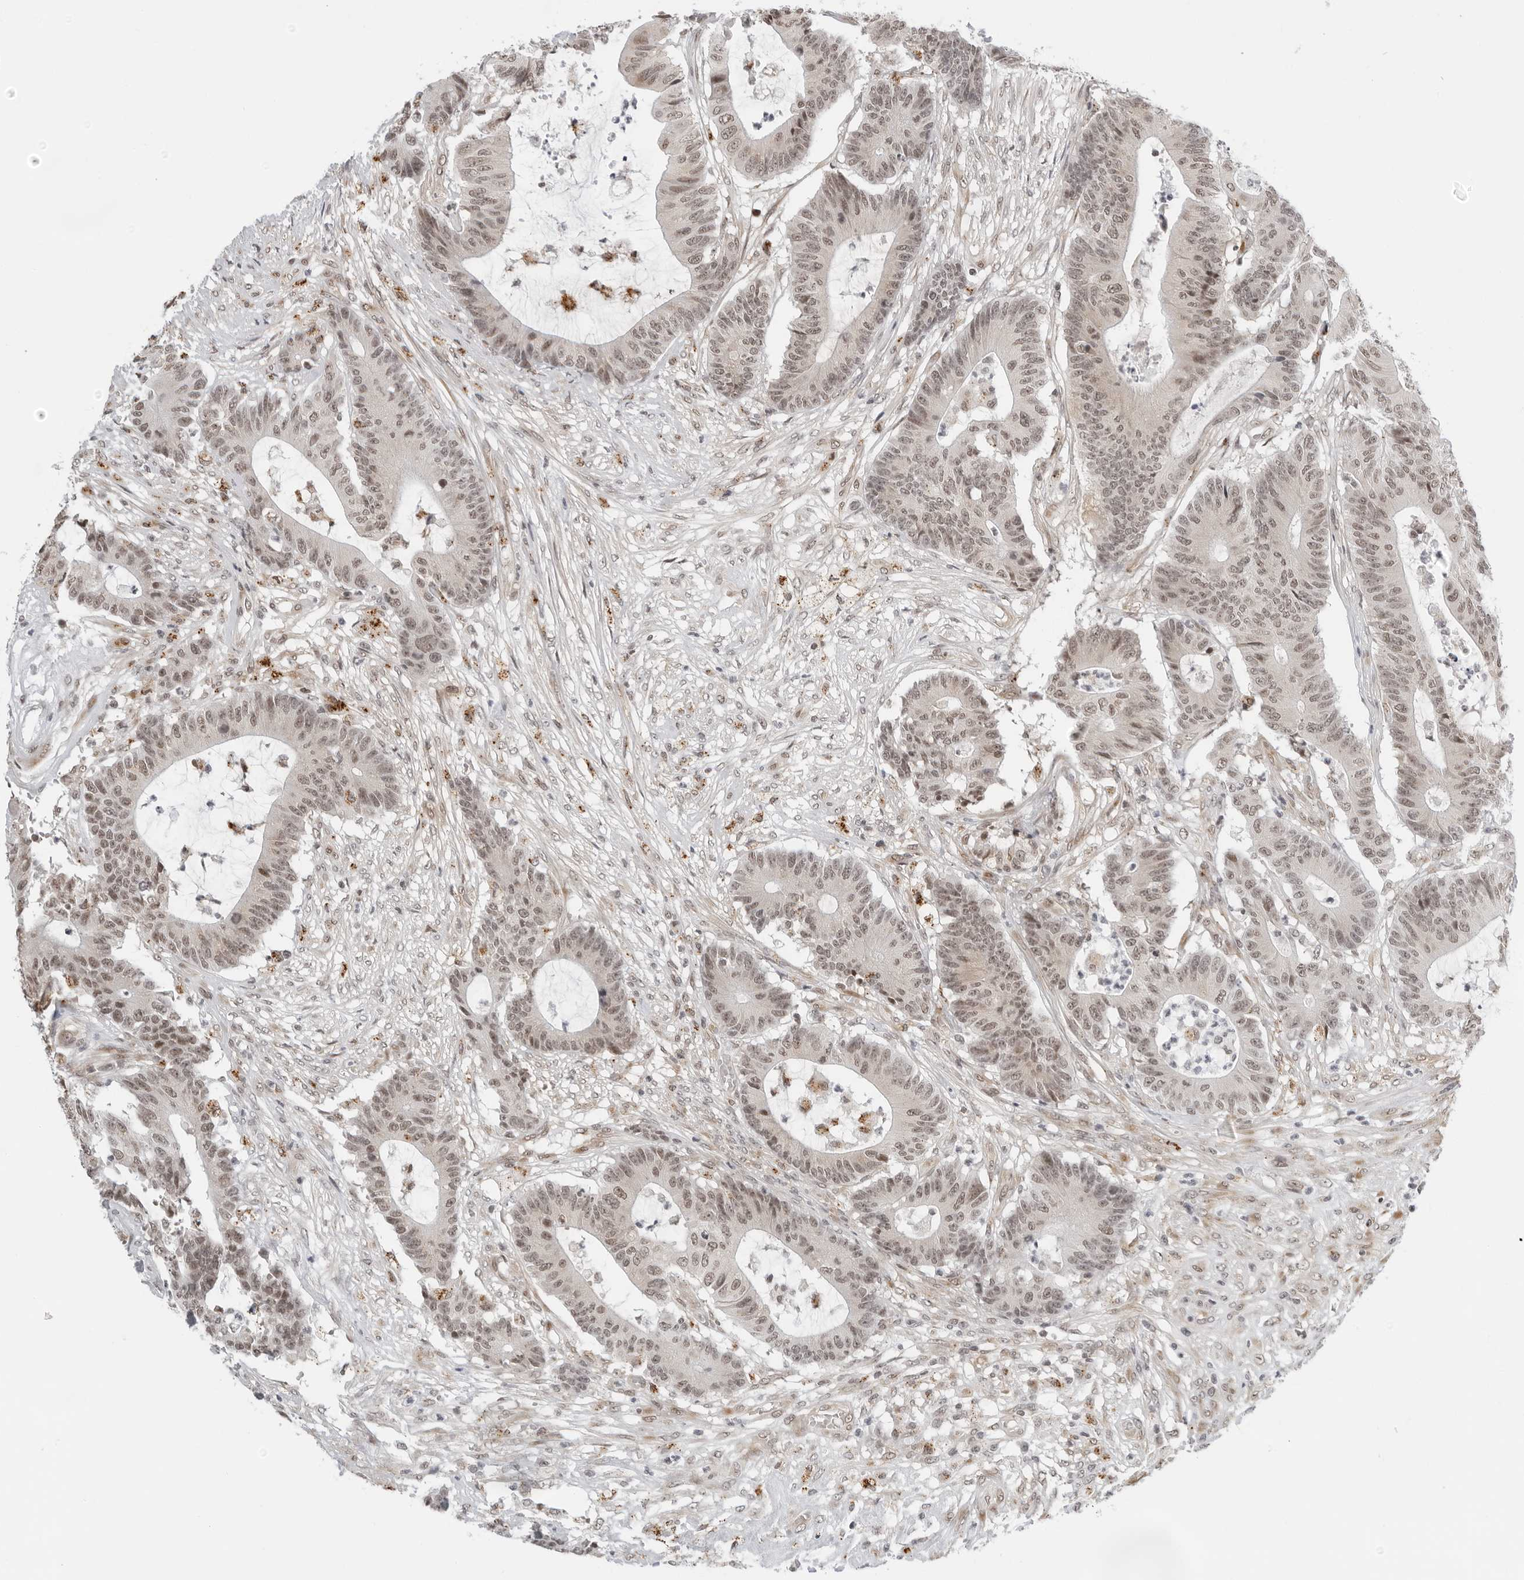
{"staining": {"intensity": "weak", "quantity": ">75%", "location": "nuclear"}, "tissue": "colorectal cancer", "cell_type": "Tumor cells", "image_type": "cancer", "snomed": [{"axis": "morphology", "description": "Adenocarcinoma, NOS"}, {"axis": "topography", "description": "Colon"}], "caption": "There is low levels of weak nuclear expression in tumor cells of colorectal adenocarcinoma, as demonstrated by immunohistochemical staining (brown color).", "gene": "TOX4", "patient": {"sex": "female", "age": 84}}